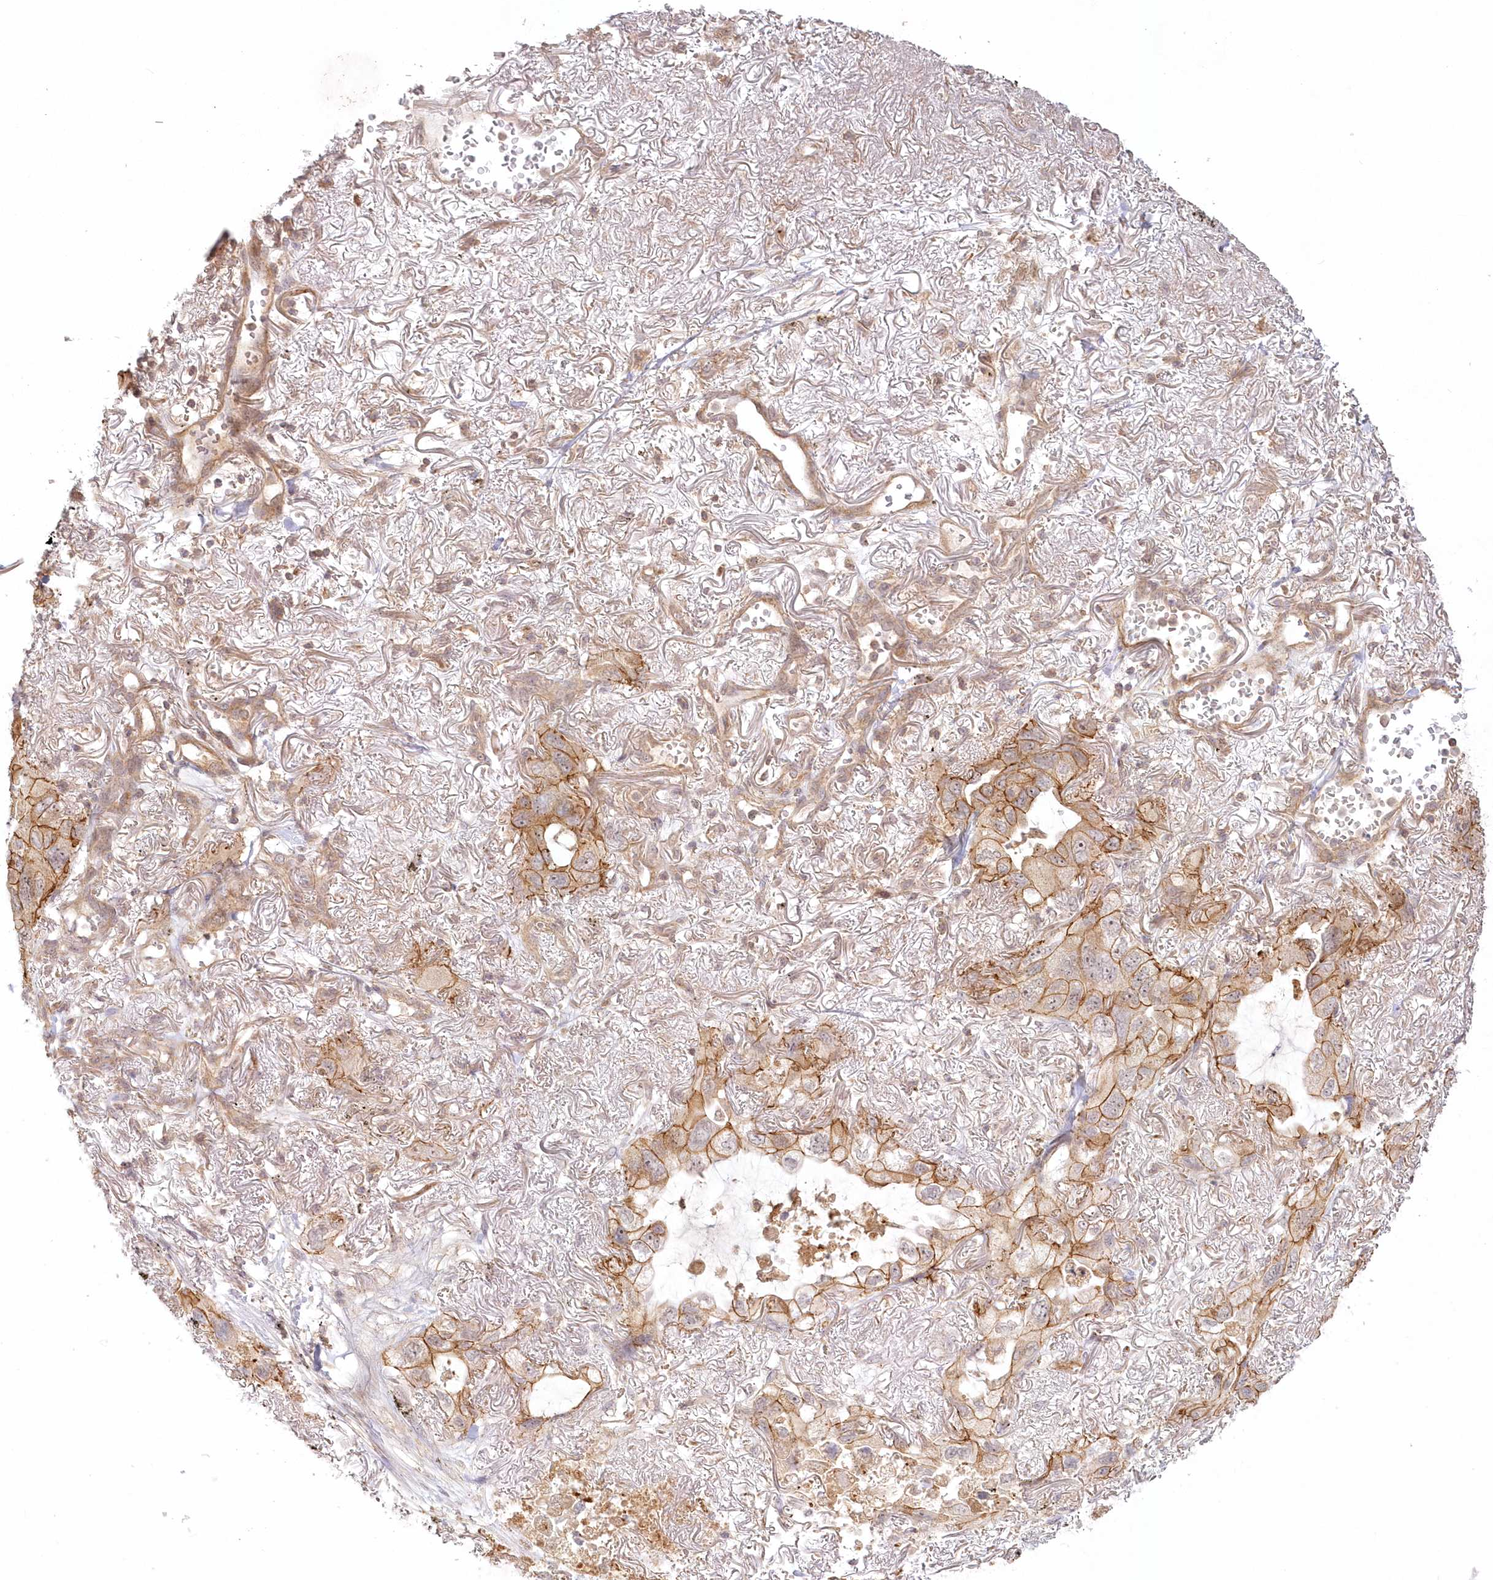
{"staining": {"intensity": "moderate", "quantity": ">75%", "location": "cytoplasmic/membranous,nuclear"}, "tissue": "lung cancer", "cell_type": "Tumor cells", "image_type": "cancer", "snomed": [{"axis": "morphology", "description": "Squamous cell carcinoma, NOS"}, {"axis": "topography", "description": "Lung"}], "caption": "DAB (3,3'-diaminobenzidine) immunohistochemical staining of lung cancer demonstrates moderate cytoplasmic/membranous and nuclear protein expression in approximately >75% of tumor cells. Nuclei are stained in blue.", "gene": "TOGARAM2", "patient": {"sex": "female", "age": 73}}